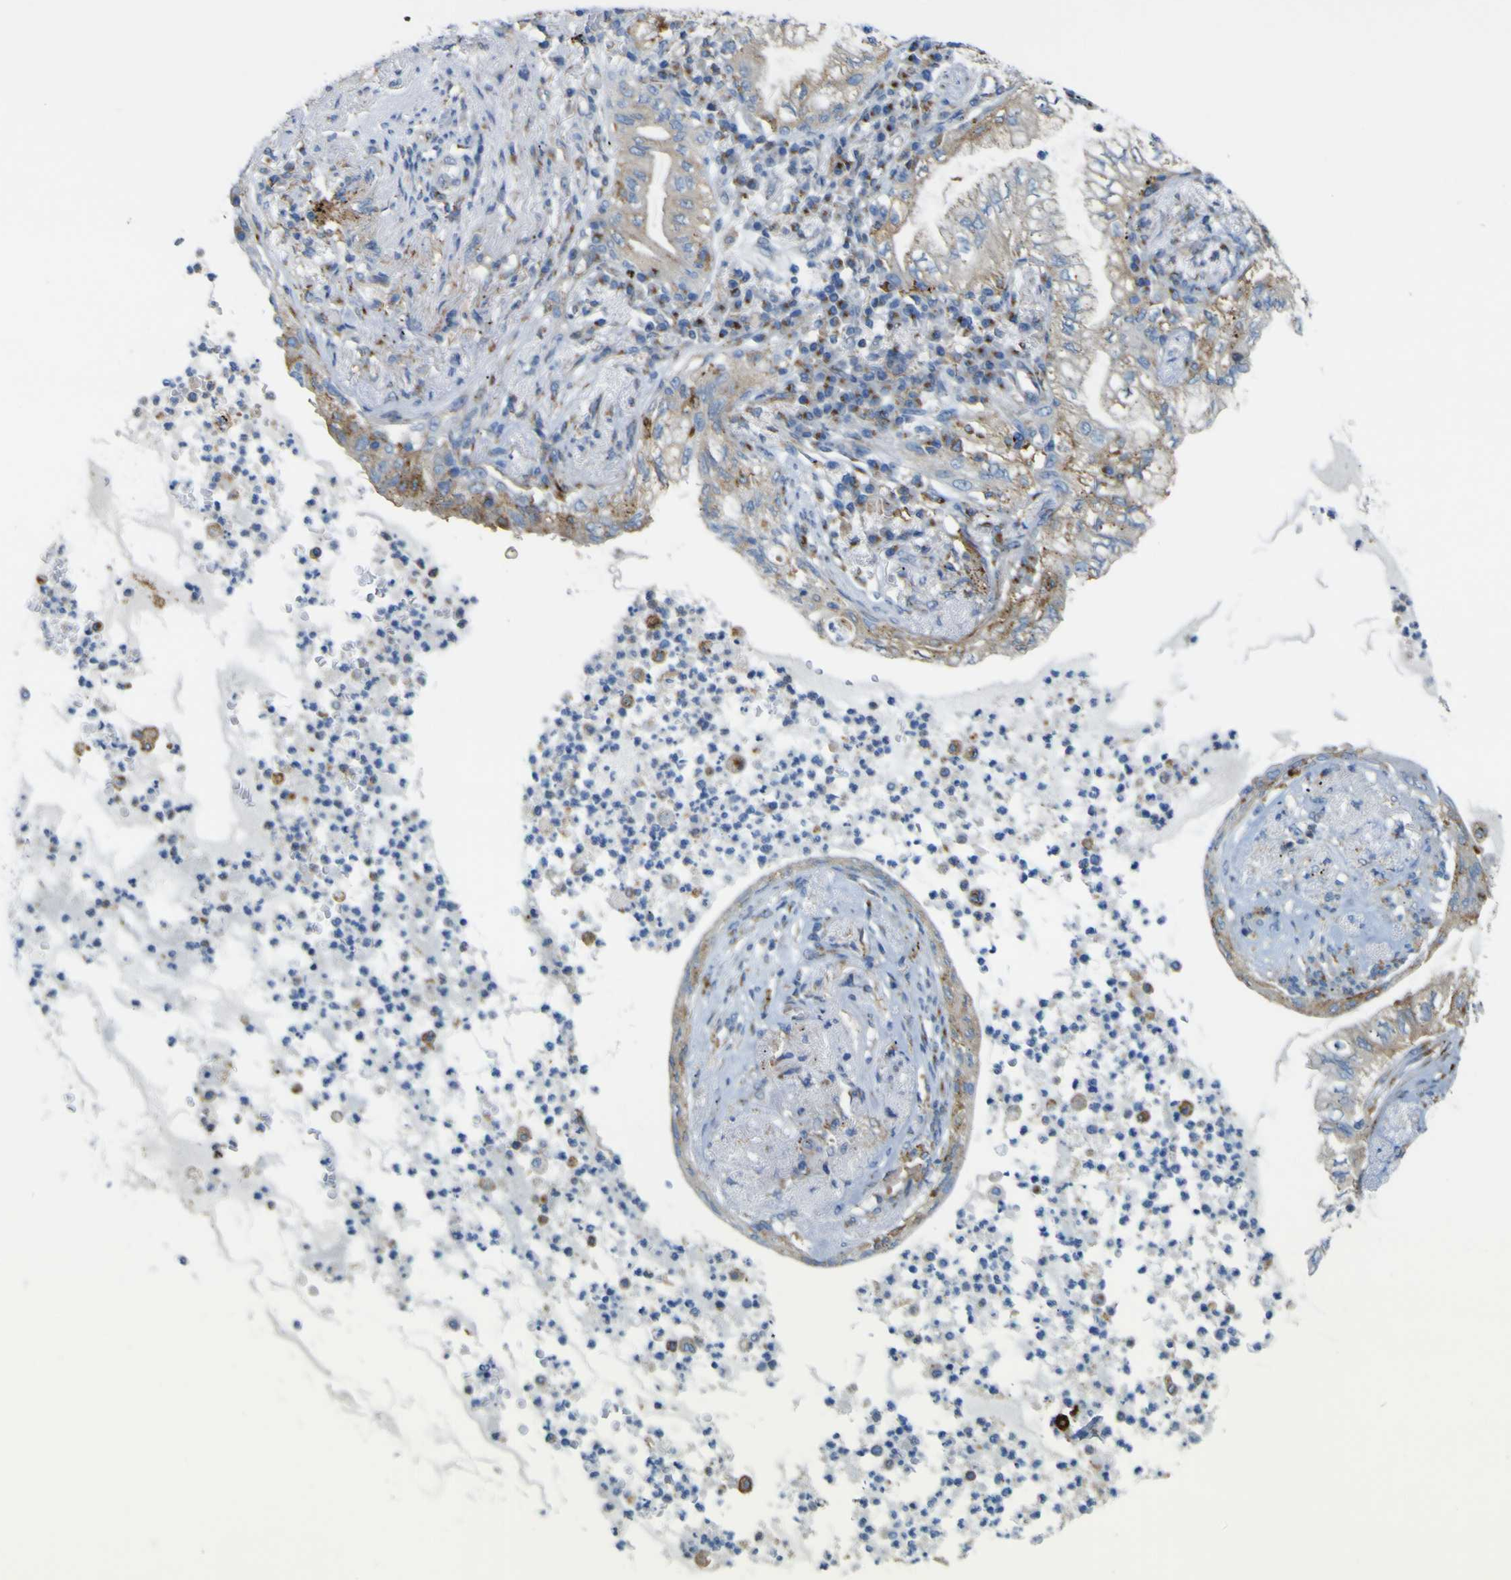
{"staining": {"intensity": "weak", "quantity": "25%-75%", "location": "cytoplasmic/membranous"}, "tissue": "lung cancer", "cell_type": "Tumor cells", "image_type": "cancer", "snomed": [{"axis": "morphology", "description": "Normal tissue, NOS"}, {"axis": "morphology", "description": "Adenocarcinoma, NOS"}, {"axis": "topography", "description": "Bronchus"}, {"axis": "topography", "description": "Lung"}], "caption": "Lung adenocarcinoma was stained to show a protein in brown. There is low levels of weak cytoplasmic/membranous staining in about 25%-75% of tumor cells.", "gene": "IGF2R", "patient": {"sex": "female", "age": 70}}